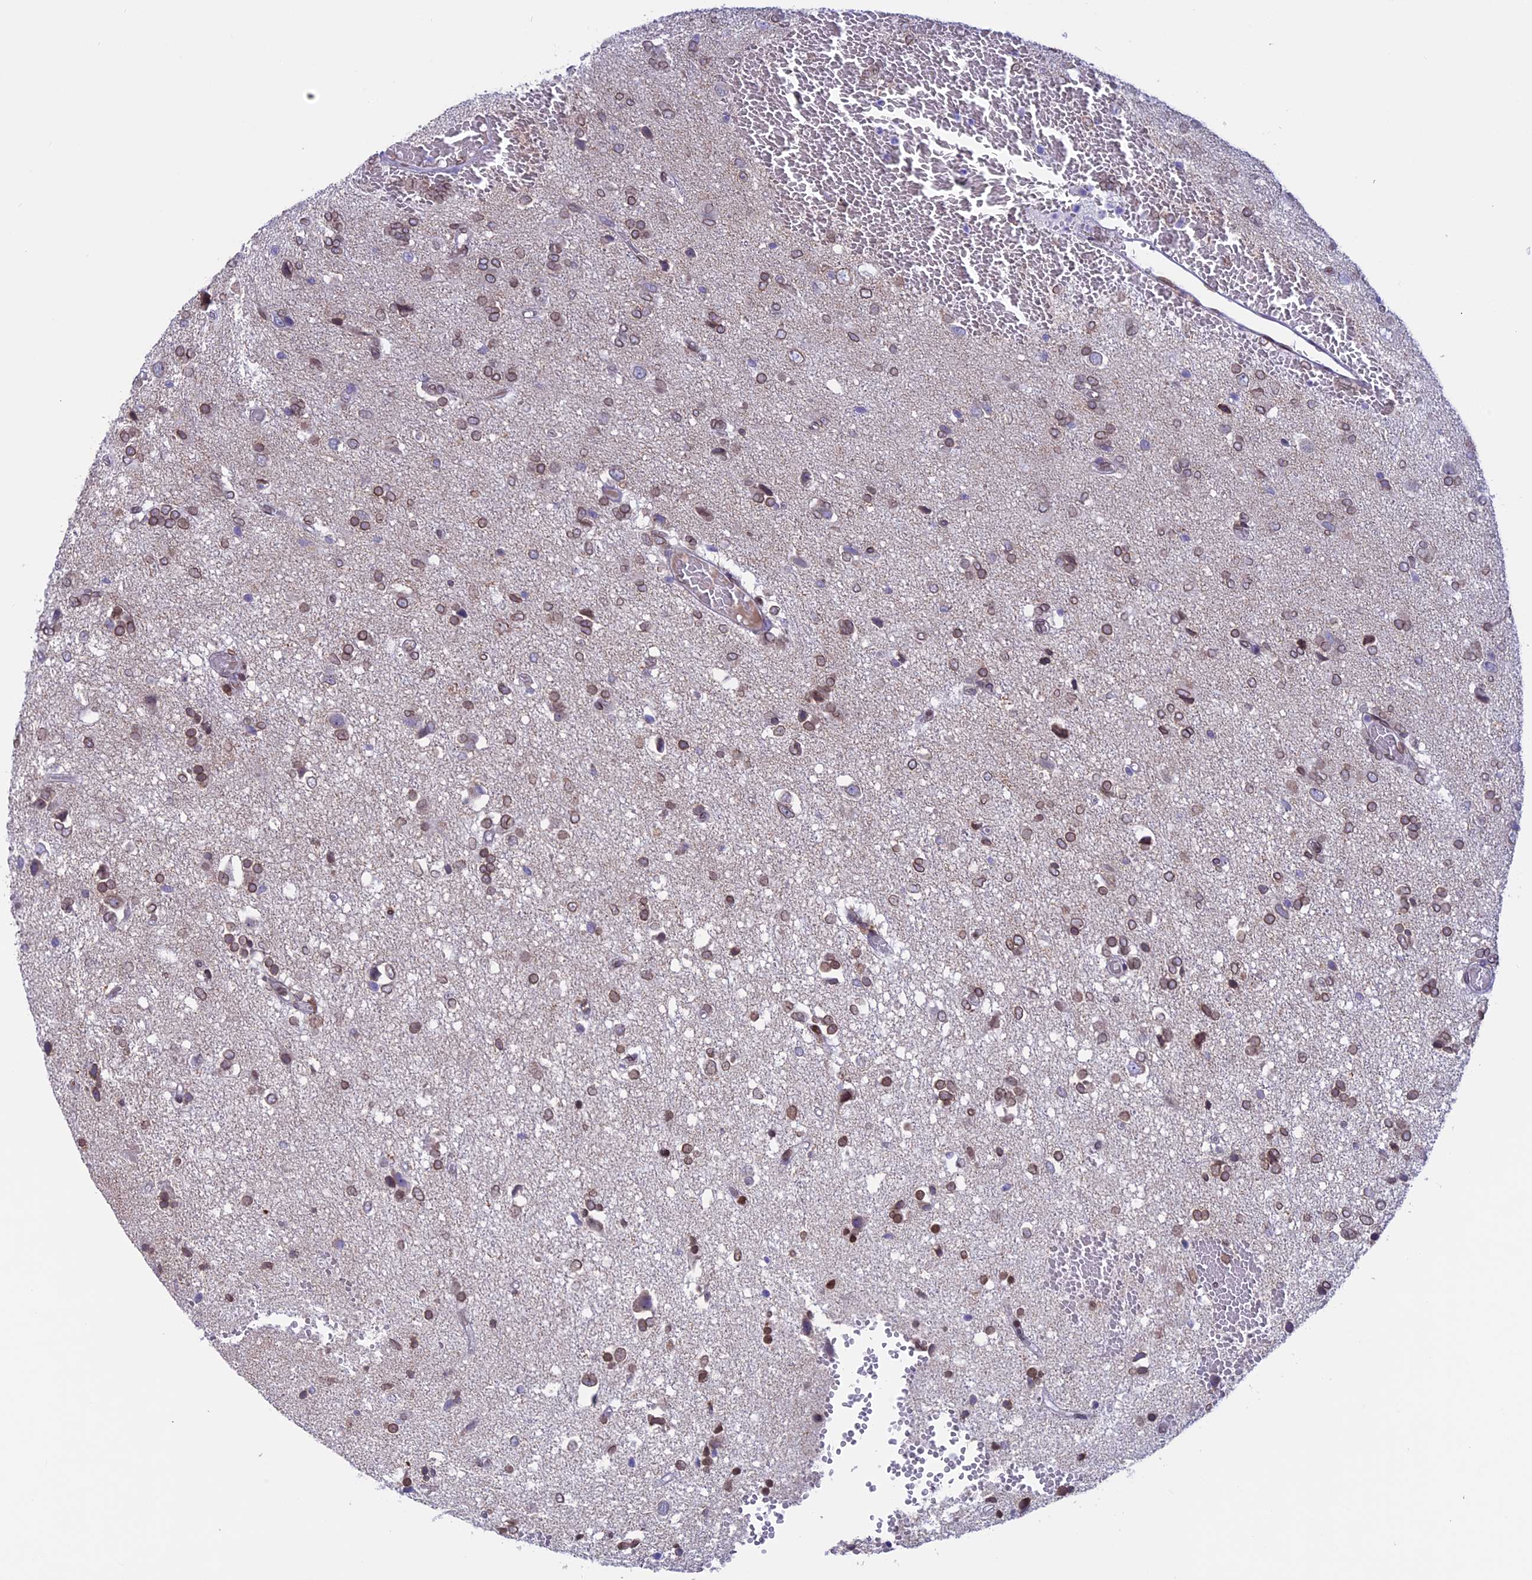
{"staining": {"intensity": "moderate", "quantity": ">75%", "location": "cytoplasmic/membranous,nuclear"}, "tissue": "glioma", "cell_type": "Tumor cells", "image_type": "cancer", "snomed": [{"axis": "morphology", "description": "Glioma, malignant, High grade"}, {"axis": "topography", "description": "Brain"}], "caption": "Malignant high-grade glioma stained with immunohistochemistry demonstrates moderate cytoplasmic/membranous and nuclear staining in about >75% of tumor cells.", "gene": "TMPRSS7", "patient": {"sex": "female", "age": 59}}